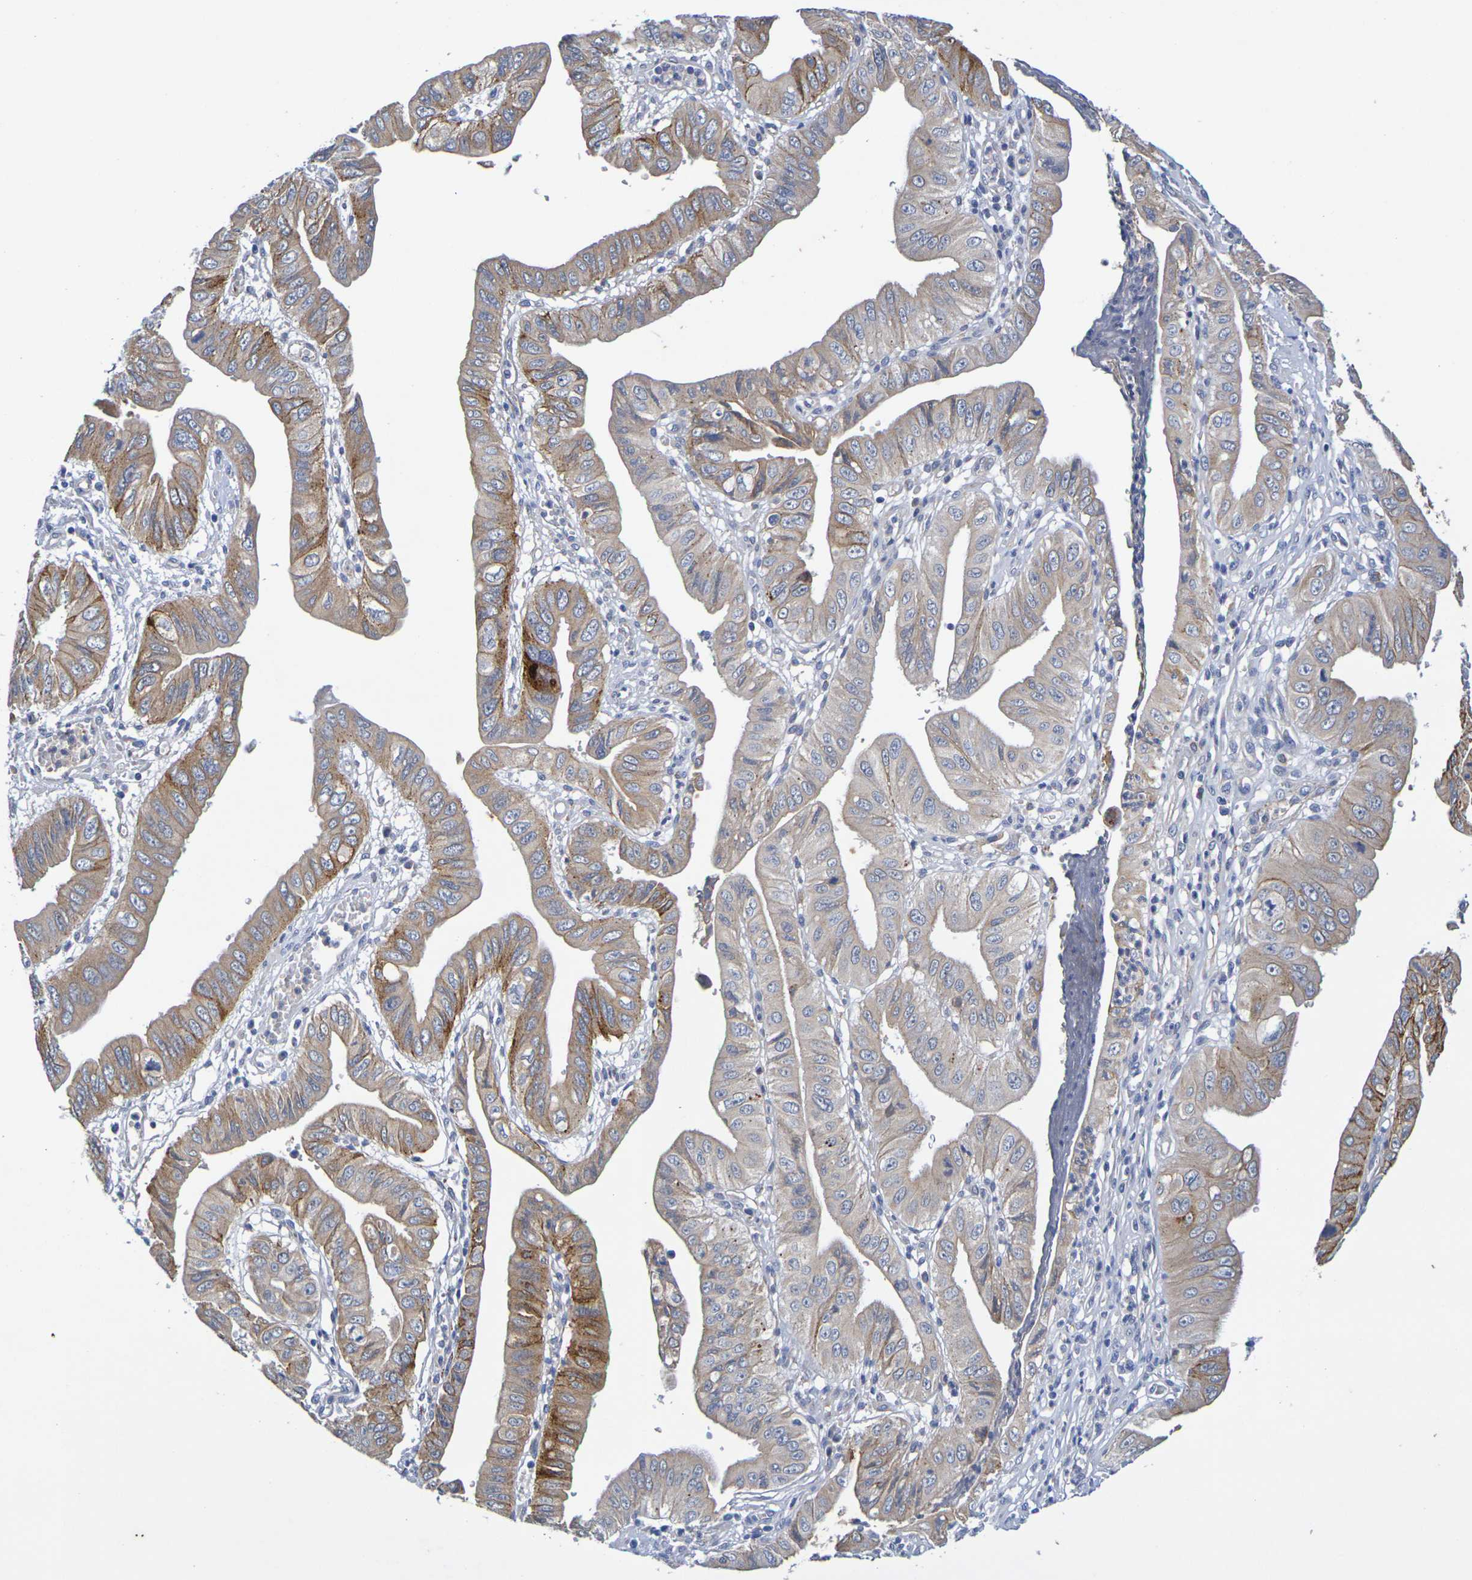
{"staining": {"intensity": "moderate", "quantity": "25%-75%", "location": "cytoplasmic/membranous"}, "tissue": "pancreatic cancer", "cell_type": "Tumor cells", "image_type": "cancer", "snomed": [{"axis": "morphology", "description": "Normal tissue, NOS"}, {"axis": "topography", "description": "Lymph node"}], "caption": "Tumor cells show medium levels of moderate cytoplasmic/membranous positivity in approximately 25%-75% of cells in human pancreatic cancer.", "gene": "SDC4", "patient": {"sex": "male", "age": 50}}